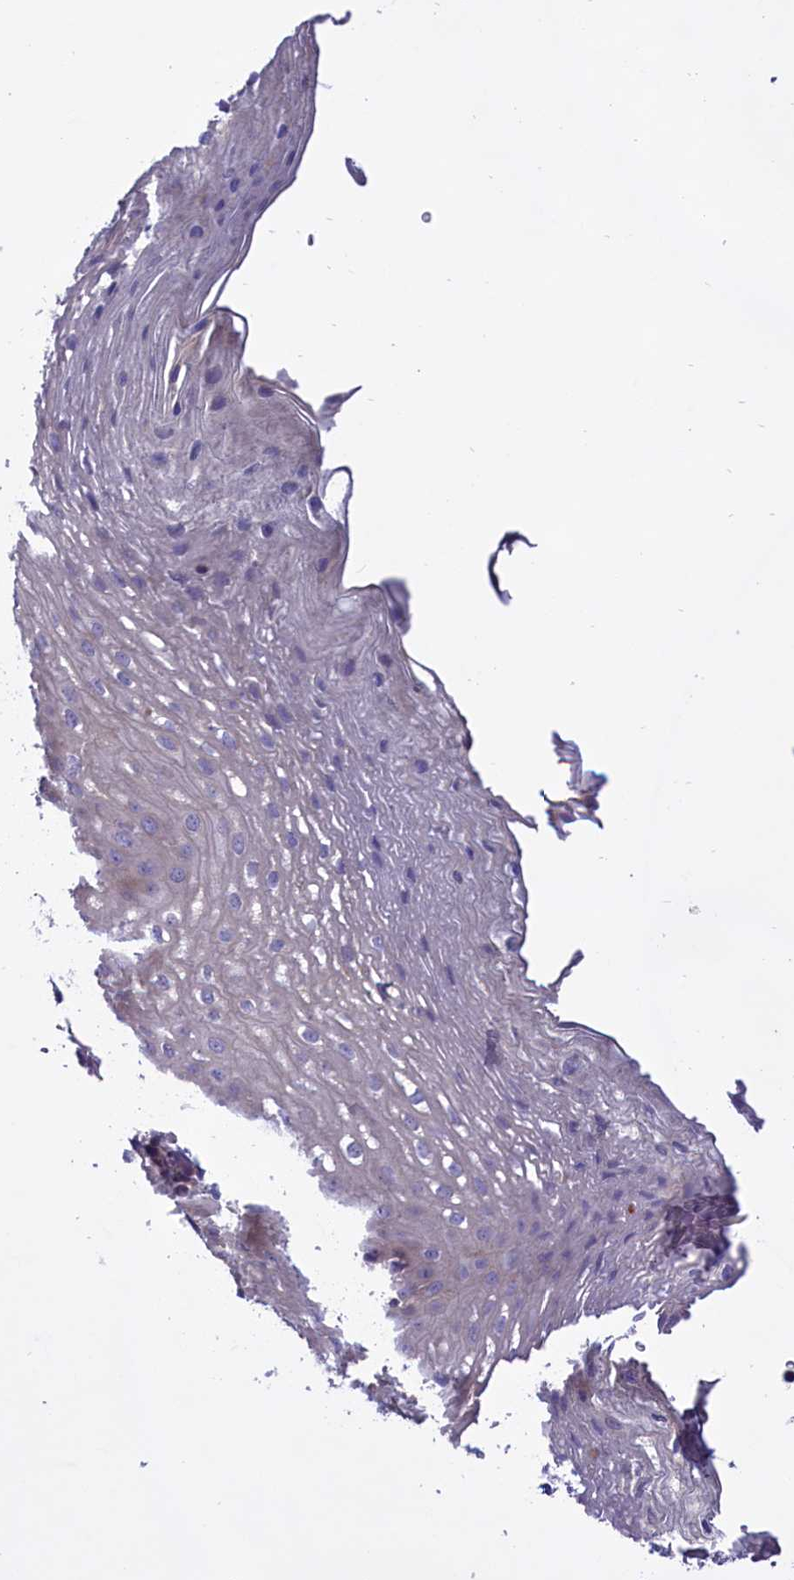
{"staining": {"intensity": "negative", "quantity": "none", "location": "none"}, "tissue": "esophagus", "cell_type": "Squamous epithelial cells", "image_type": "normal", "snomed": [{"axis": "morphology", "description": "Normal tissue, NOS"}, {"axis": "topography", "description": "Esophagus"}], "caption": "Immunohistochemical staining of normal esophagus shows no significant expression in squamous epithelial cells.", "gene": "AMDHD2", "patient": {"sex": "female", "age": 66}}